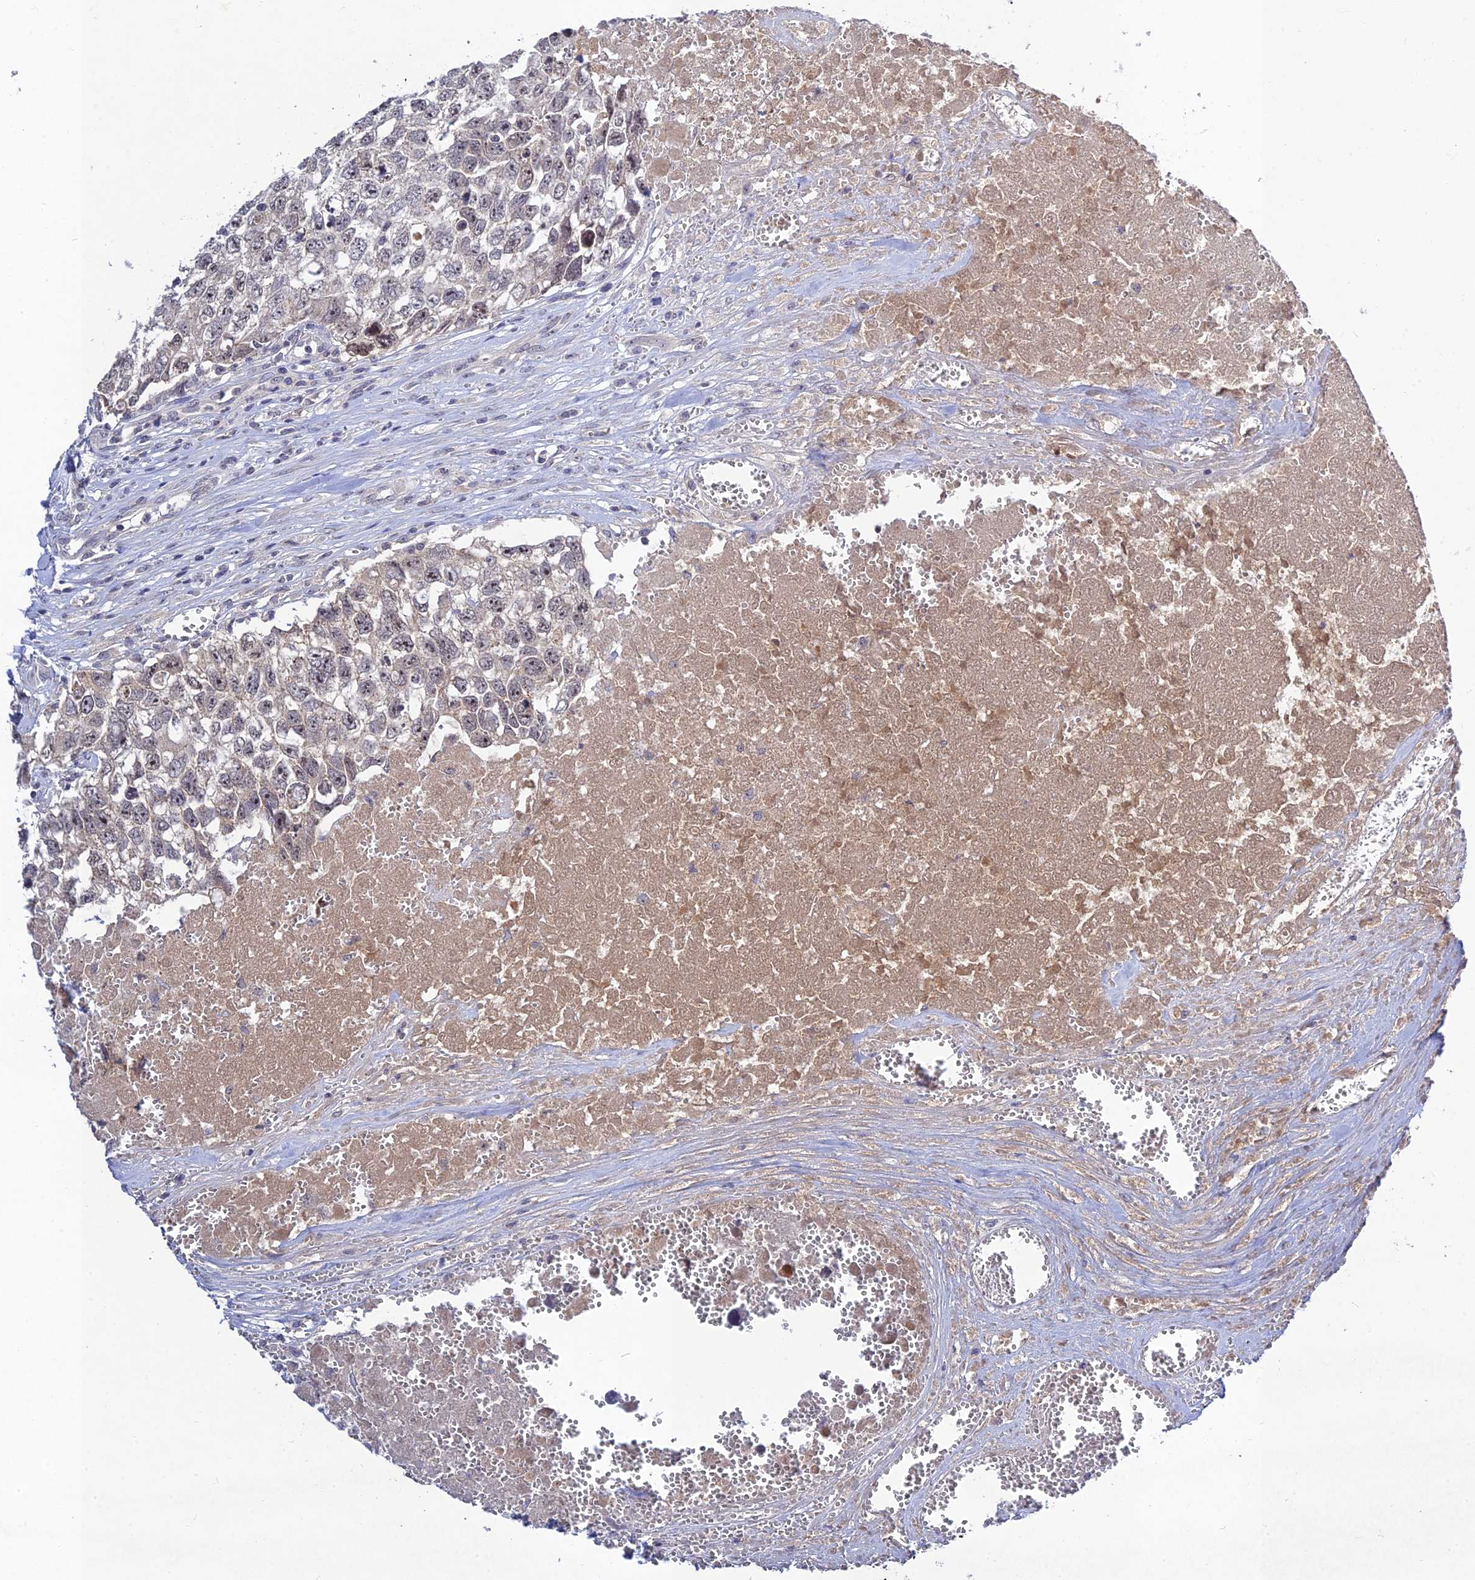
{"staining": {"intensity": "negative", "quantity": "none", "location": "none"}, "tissue": "testis cancer", "cell_type": "Tumor cells", "image_type": "cancer", "snomed": [{"axis": "morphology", "description": "Seminoma, NOS"}, {"axis": "morphology", "description": "Carcinoma, Embryonal, NOS"}, {"axis": "topography", "description": "Testis"}], "caption": "Tumor cells show no significant protein staining in testis seminoma.", "gene": "CHST5", "patient": {"sex": "male", "age": 29}}